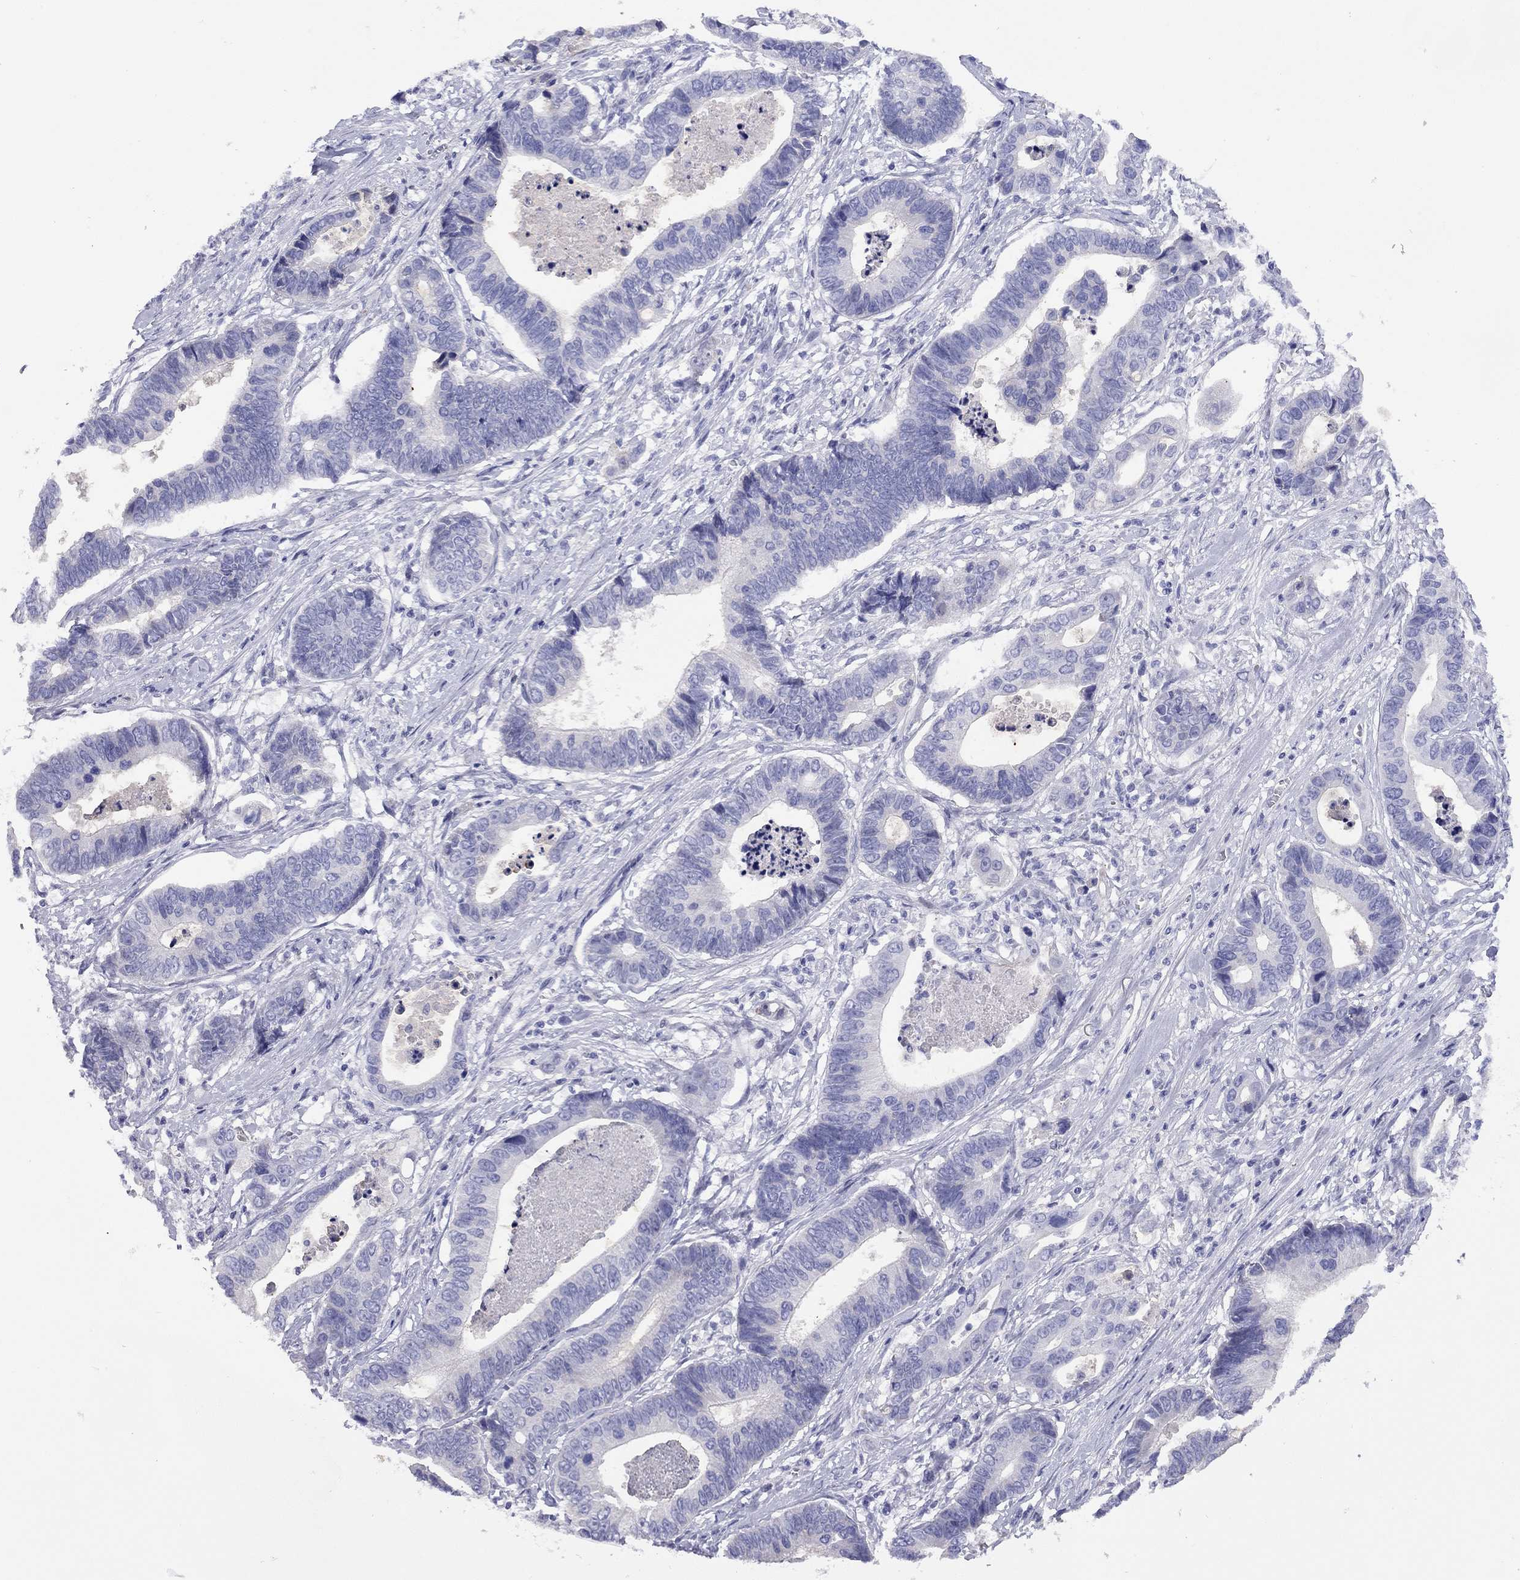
{"staining": {"intensity": "negative", "quantity": "none", "location": "none"}, "tissue": "stomach cancer", "cell_type": "Tumor cells", "image_type": "cancer", "snomed": [{"axis": "morphology", "description": "Adenocarcinoma, NOS"}, {"axis": "topography", "description": "Stomach"}], "caption": "The image exhibits no significant staining in tumor cells of stomach cancer (adenocarcinoma).", "gene": "CMYA5", "patient": {"sex": "male", "age": 84}}